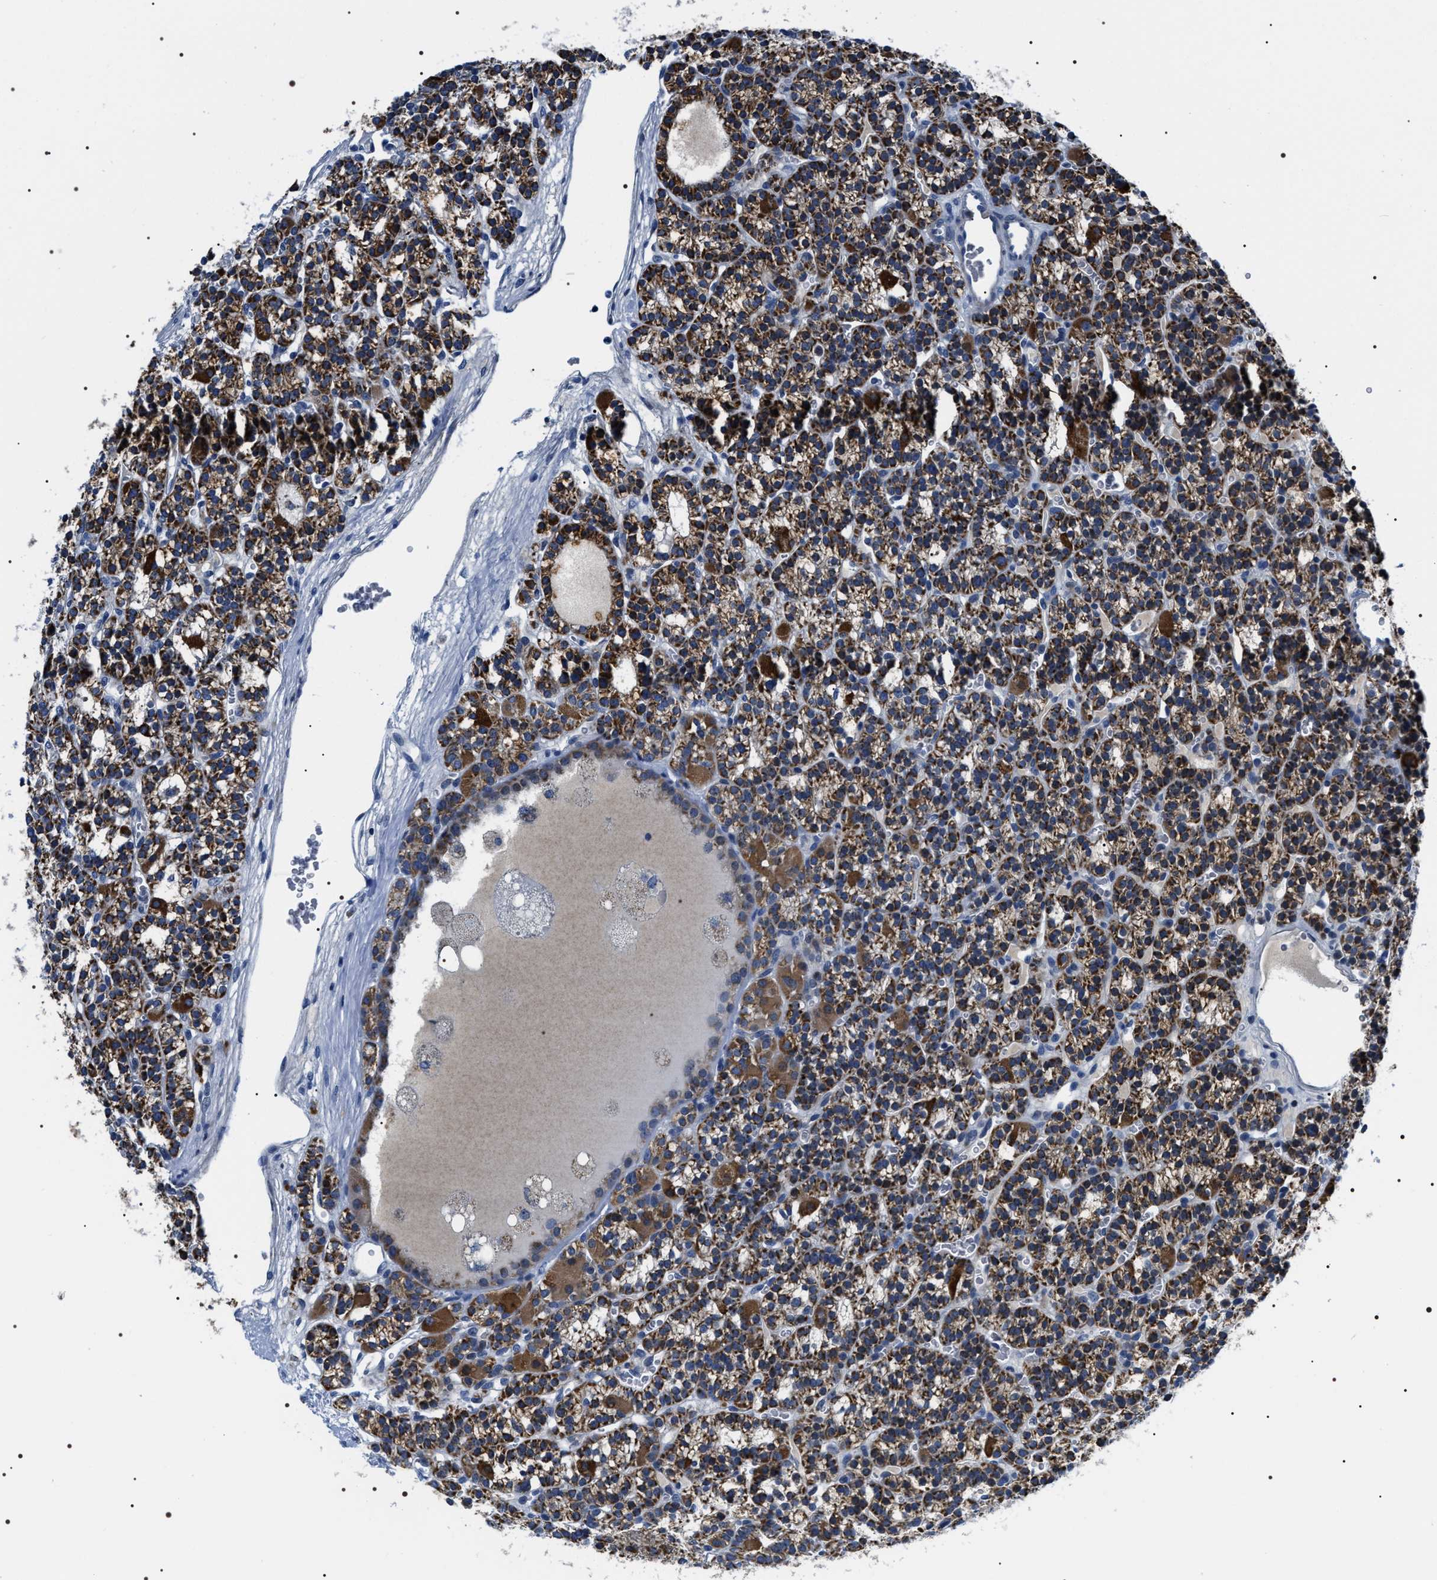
{"staining": {"intensity": "strong", "quantity": ">75%", "location": "cytoplasmic/membranous"}, "tissue": "parathyroid gland", "cell_type": "Glandular cells", "image_type": "normal", "snomed": [{"axis": "morphology", "description": "Normal tissue, NOS"}, {"axis": "morphology", "description": "Adenoma, NOS"}, {"axis": "topography", "description": "Parathyroid gland"}], "caption": "Brown immunohistochemical staining in benign human parathyroid gland demonstrates strong cytoplasmic/membranous positivity in about >75% of glandular cells.", "gene": "NTMT1", "patient": {"sex": "female", "age": 58}}